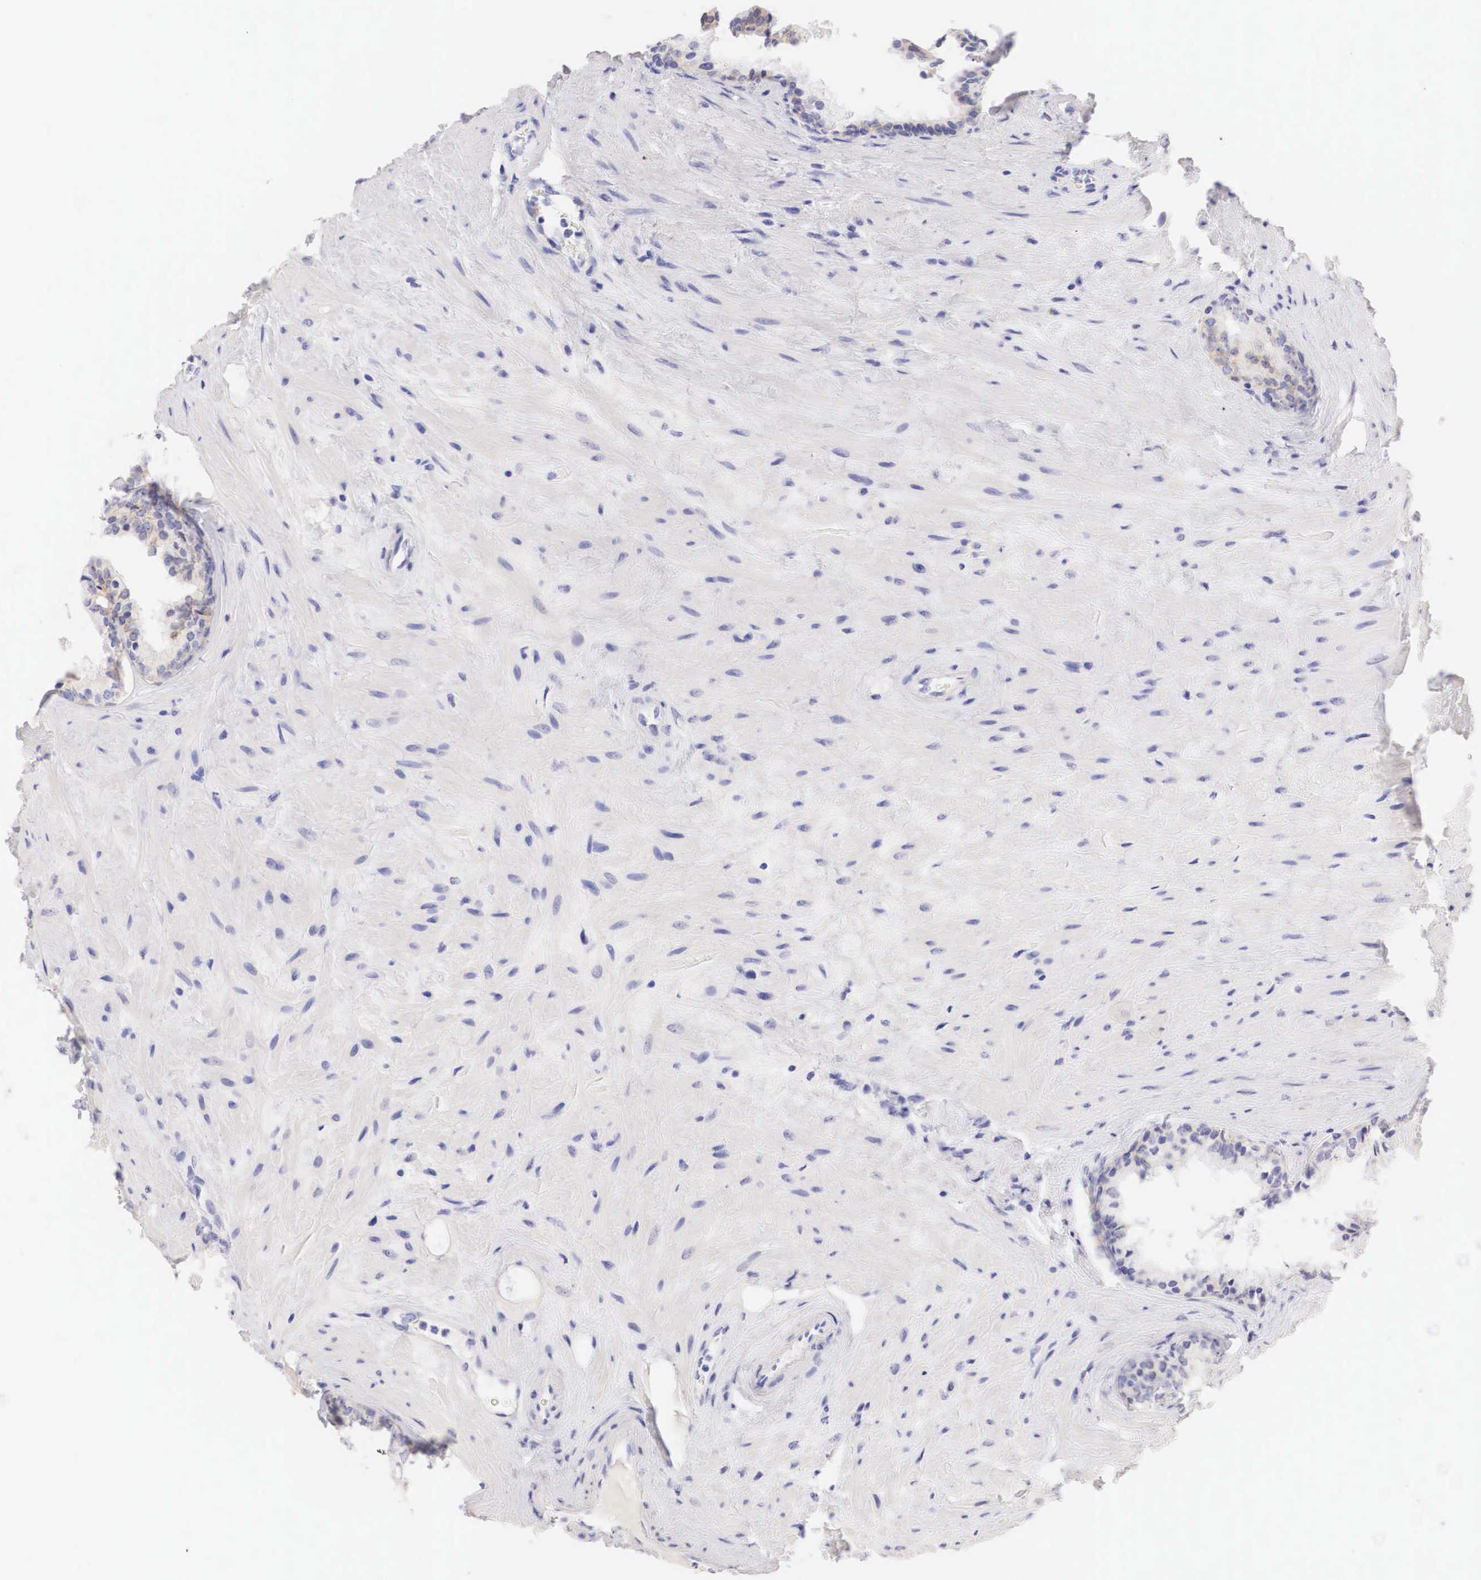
{"staining": {"intensity": "moderate", "quantity": "<25%", "location": "cytoplasmic/membranous"}, "tissue": "prostate", "cell_type": "Glandular cells", "image_type": "normal", "snomed": [{"axis": "morphology", "description": "Normal tissue, NOS"}, {"axis": "topography", "description": "Prostate"}], "caption": "Glandular cells exhibit low levels of moderate cytoplasmic/membranous positivity in about <25% of cells in unremarkable human prostate.", "gene": "ERBB2", "patient": {"sex": "male", "age": 65}}